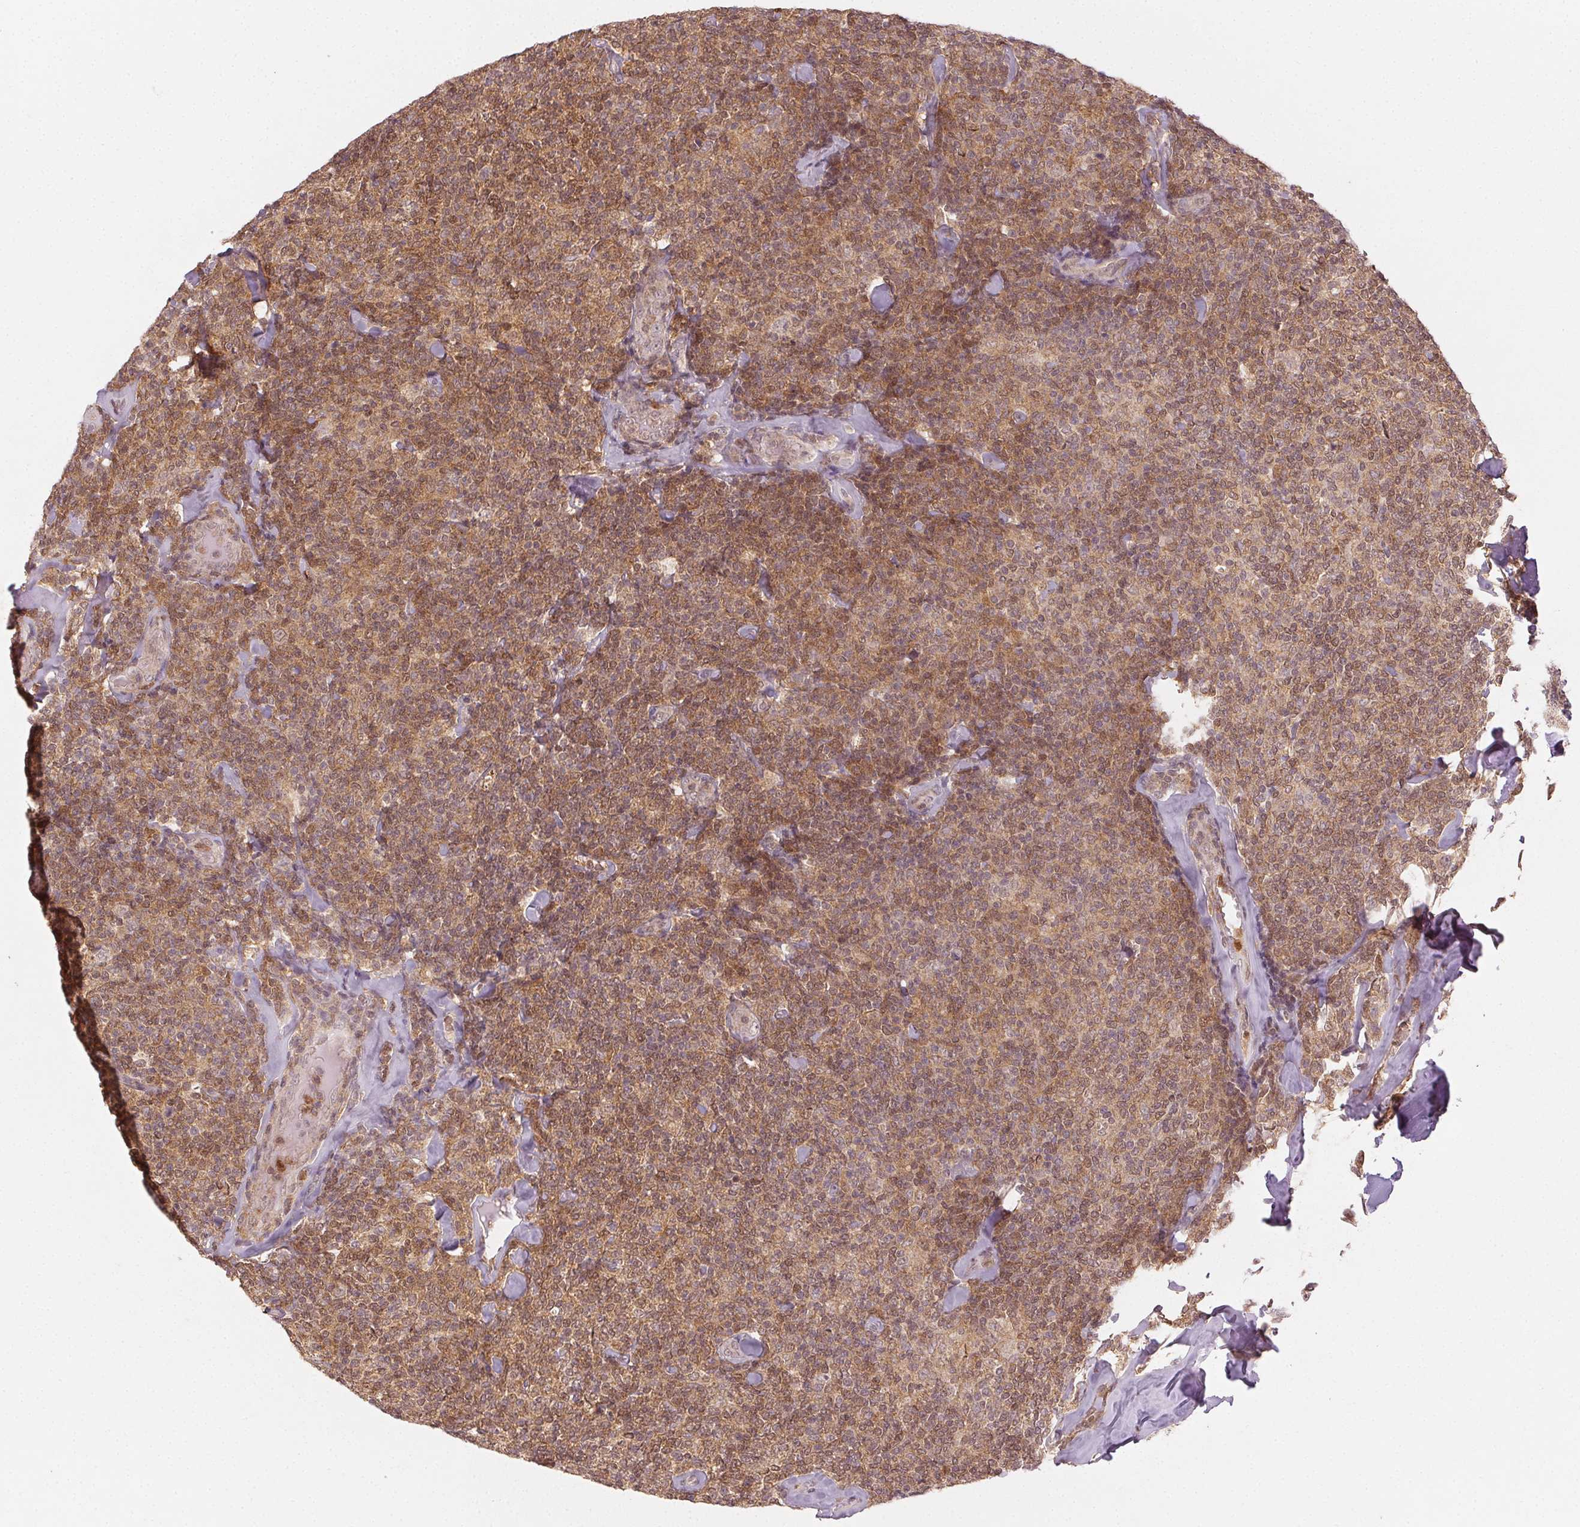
{"staining": {"intensity": "moderate", "quantity": ">75%", "location": "cytoplasmic/membranous,nuclear"}, "tissue": "lymphoma", "cell_type": "Tumor cells", "image_type": "cancer", "snomed": [{"axis": "morphology", "description": "Malignant lymphoma, non-Hodgkin's type, Low grade"}, {"axis": "topography", "description": "Lymph node"}], "caption": "A micrograph of low-grade malignant lymphoma, non-Hodgkin's type stained for a protein shows moderate cytoplasmic/membranous and nuclear brown staining in tumor cells.", "gene": "MAPK14", "patient": {"sex": "female", "age": 56}}